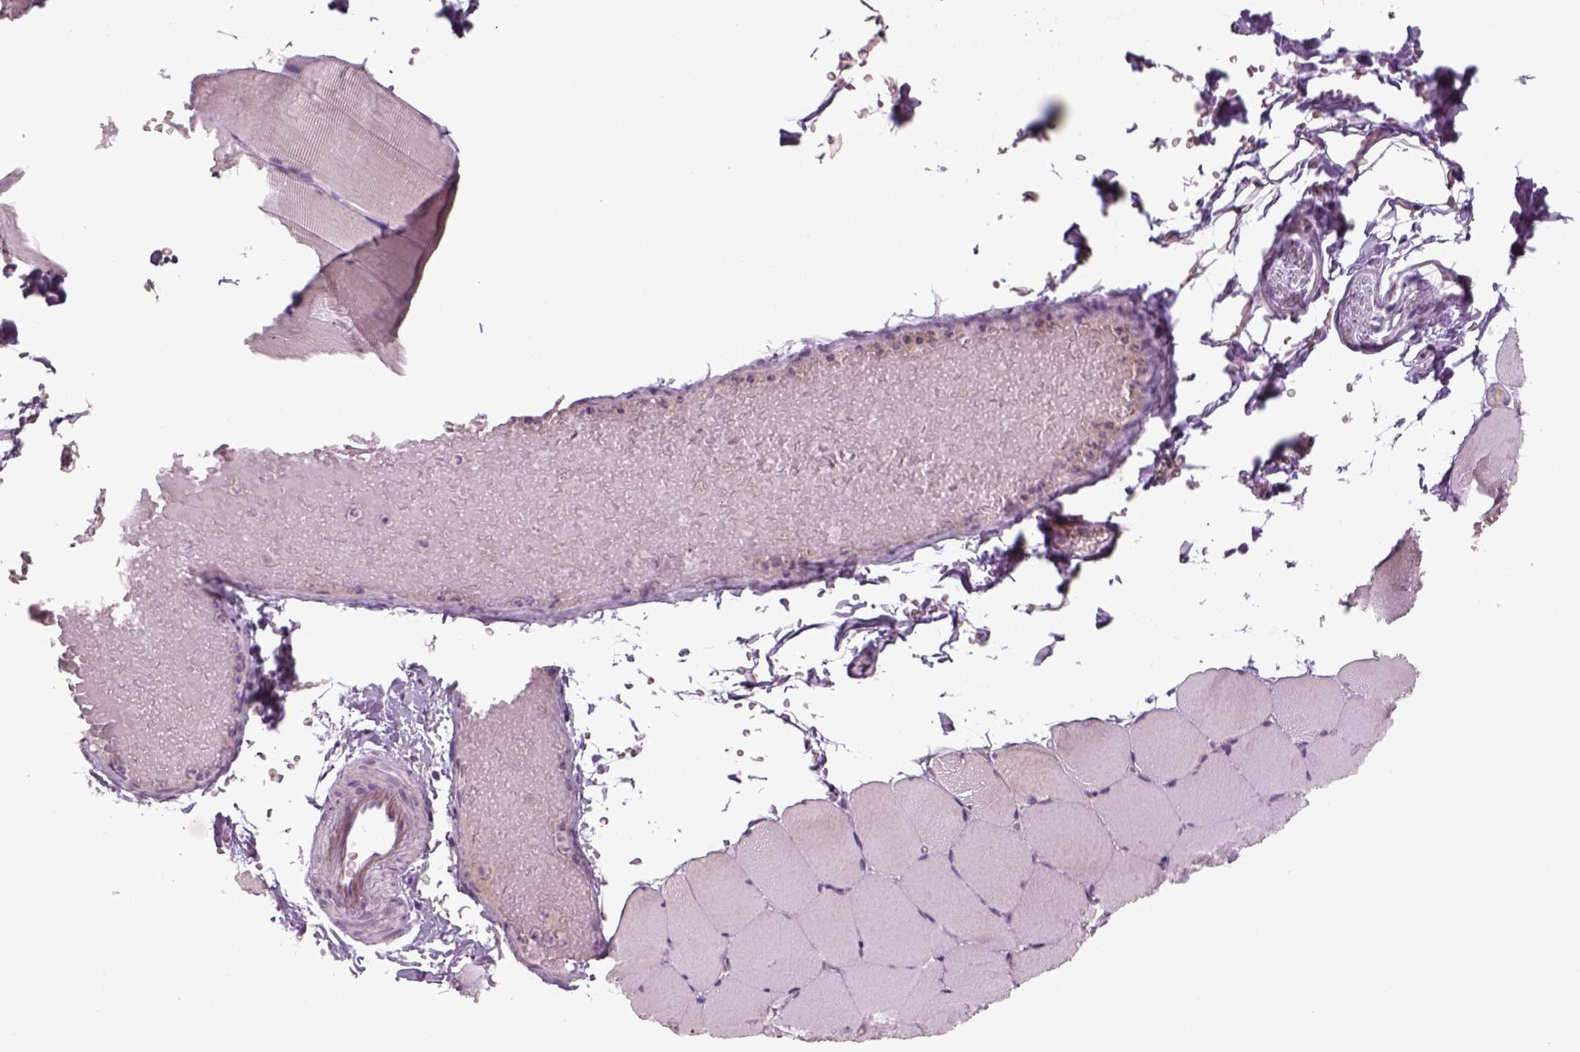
{"staining": {"intensity": "negative", "quantity": "none", "location": "none"}, "tissue": "skeletal muscle", "cell_type": "Myocytes", "image_type": "normal", "snomed": [{"axis": "morphology", "description": "Normal tissue, NOS"}, {"axis": "topography", "description": "Skeletal muscle"}], "caption": "This is an immunohistochemistry (IHC) histopathology image of benign human skeletal muscle. There is no expression in myocytes.", "gene": "PENK", "patient": {"sex": "female", "age": 37}}